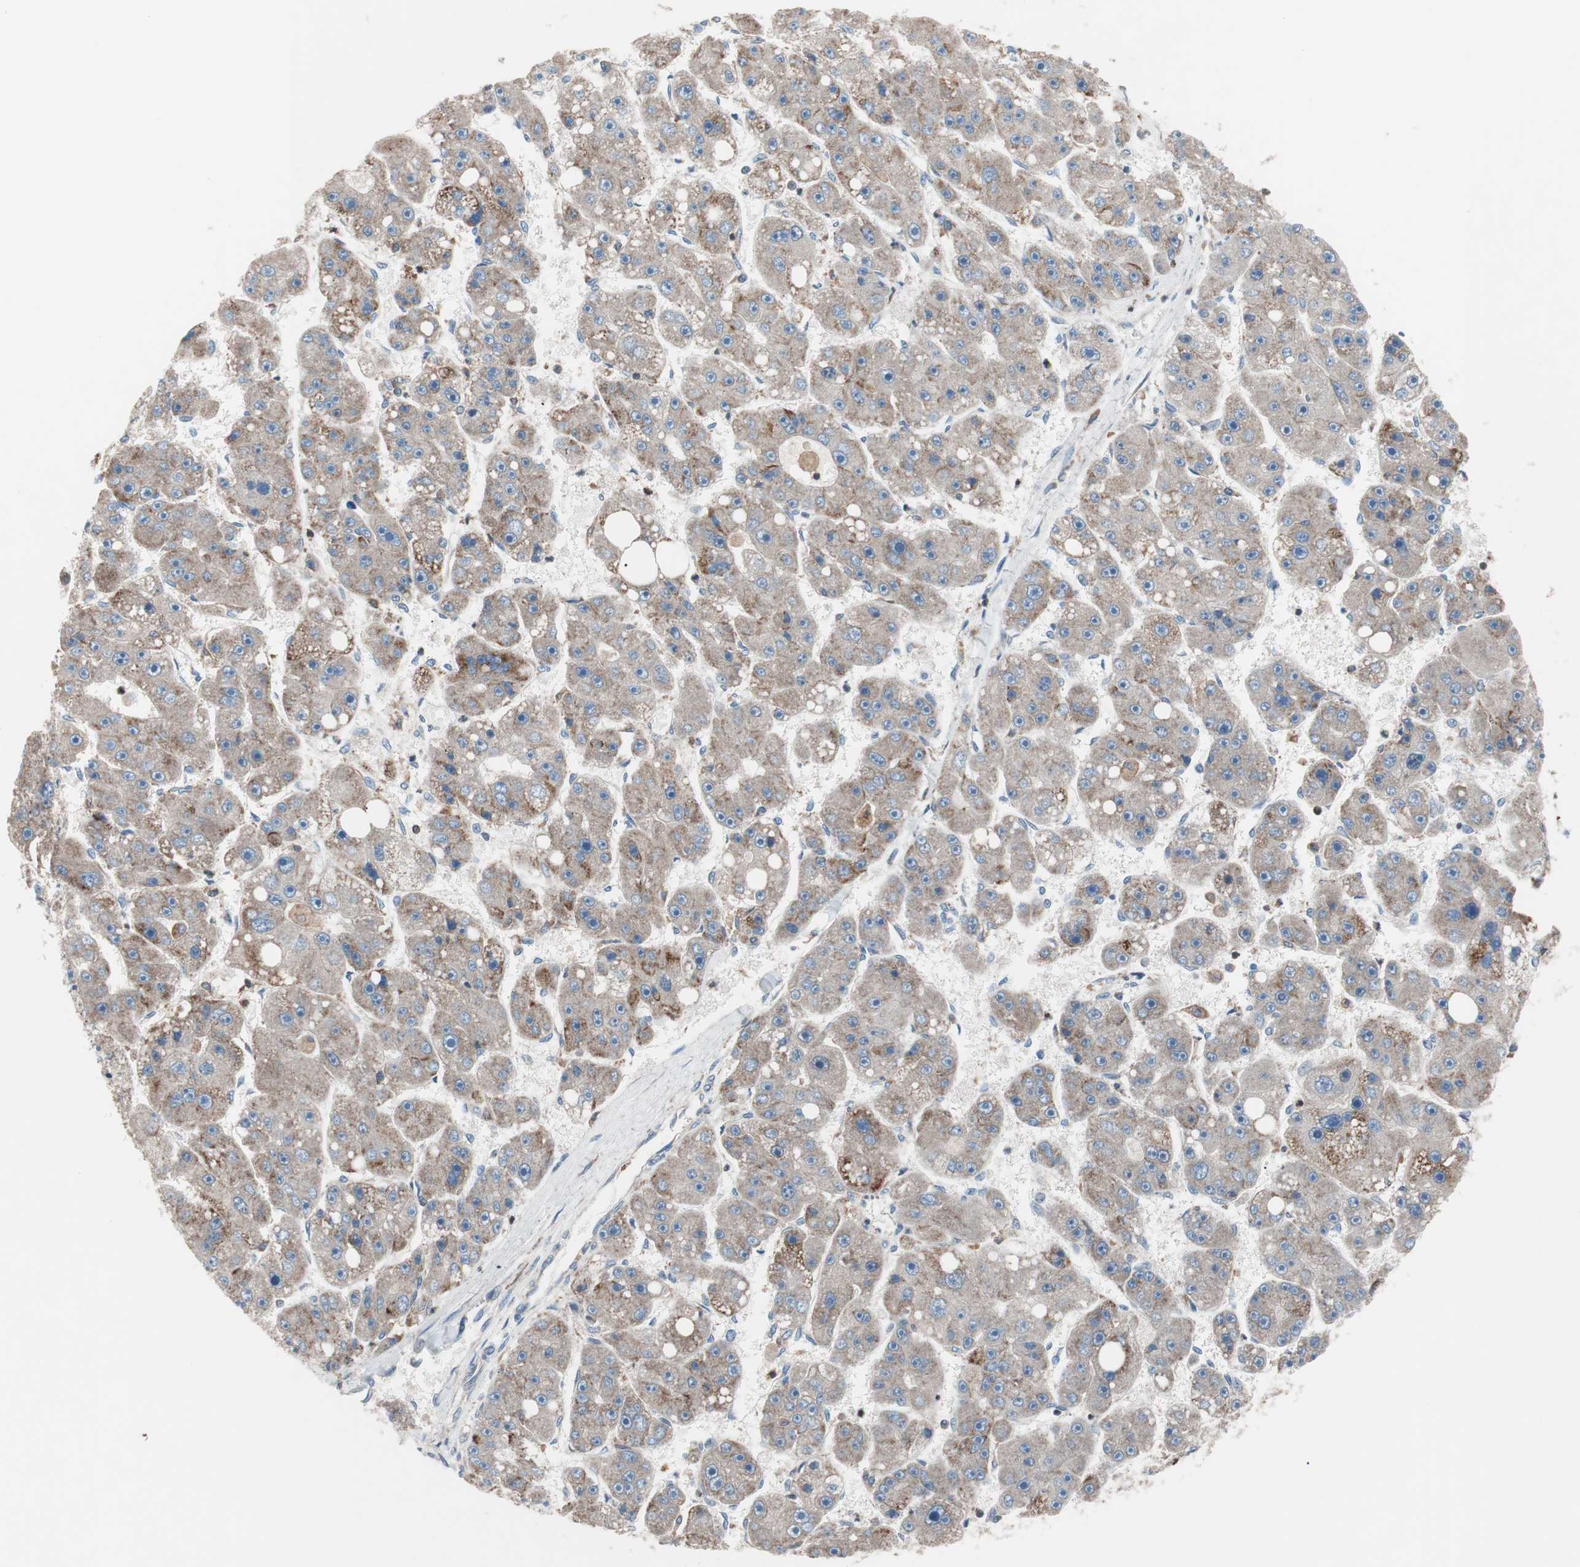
{"staining": {"intensity": "moderate", "quantity": ">75%", "location": "cytoplasmic/membranous"}, "tissue": "liver cancer", "cell_type": "Tumor cells", "image_type": "cancer", "snomed": [{"axis": "morphology", "description": "Carcinoma, Hepatocellular, NOS"}, {"axis": "topography", "description": "Liver"}], "caption": "Tumor cells reveal medium levels of moderate cytoplasmic/membranous positivity in approximately >75% of cells in human liver cancer. (Brightfield microscopy of DAB IHC at high magnification).", "gene": "PIK3R1", "patient": {"sex": "female", "age": 61}}